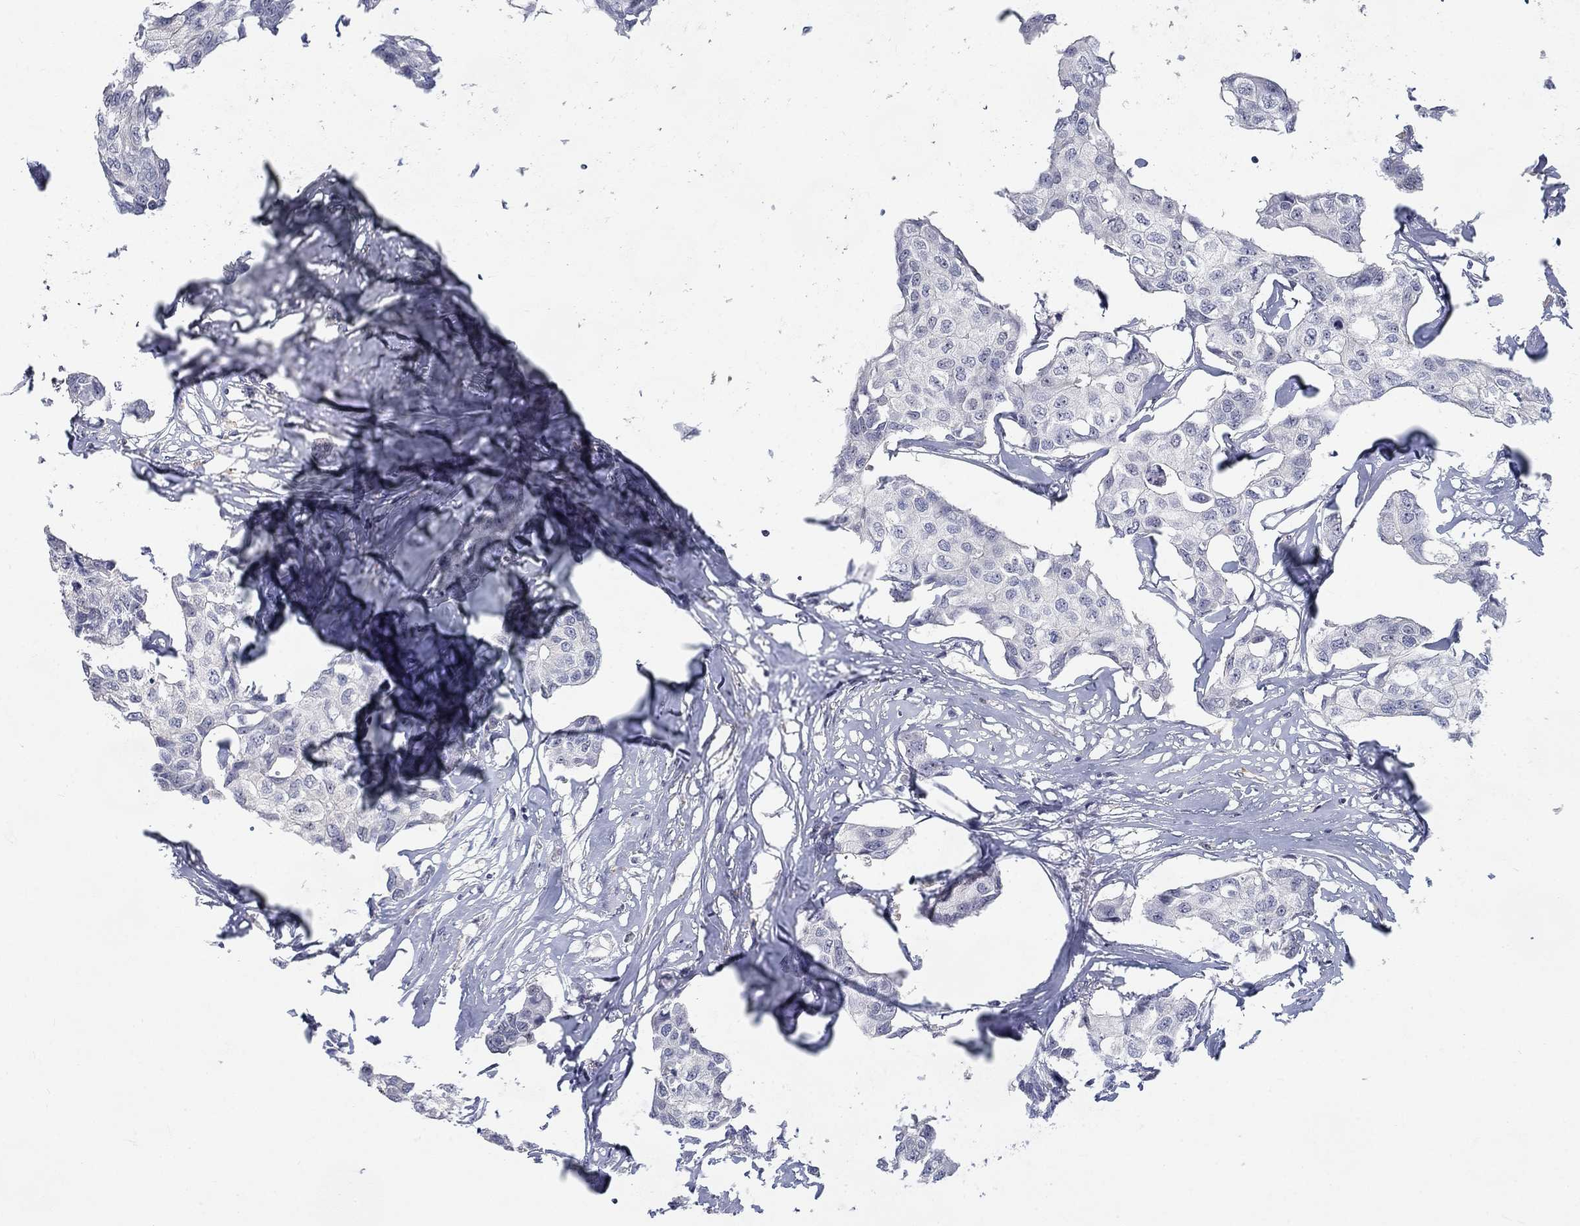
{"staining": {"intensity": "negative", "quantity": "none", "location": "none"}, "tissue": "breast cancer", "cell_type": "Tumor cells", "image_type": "cancer", "snomed": [{"axis": "morphology", "description": "Duct carcinoma"}, {"axis": "topography", "description": "Breast"}], "caption": "A histopathology image of human breast cancer (invasive ductal carcinoma) is negative for staining in tumor cells. (DAB immunohistochemistry (IHC) visualized using brightfield microscopy, high magnification).", "gene": "MTSS2", "patient": {"sex": "female", "age": 80}}